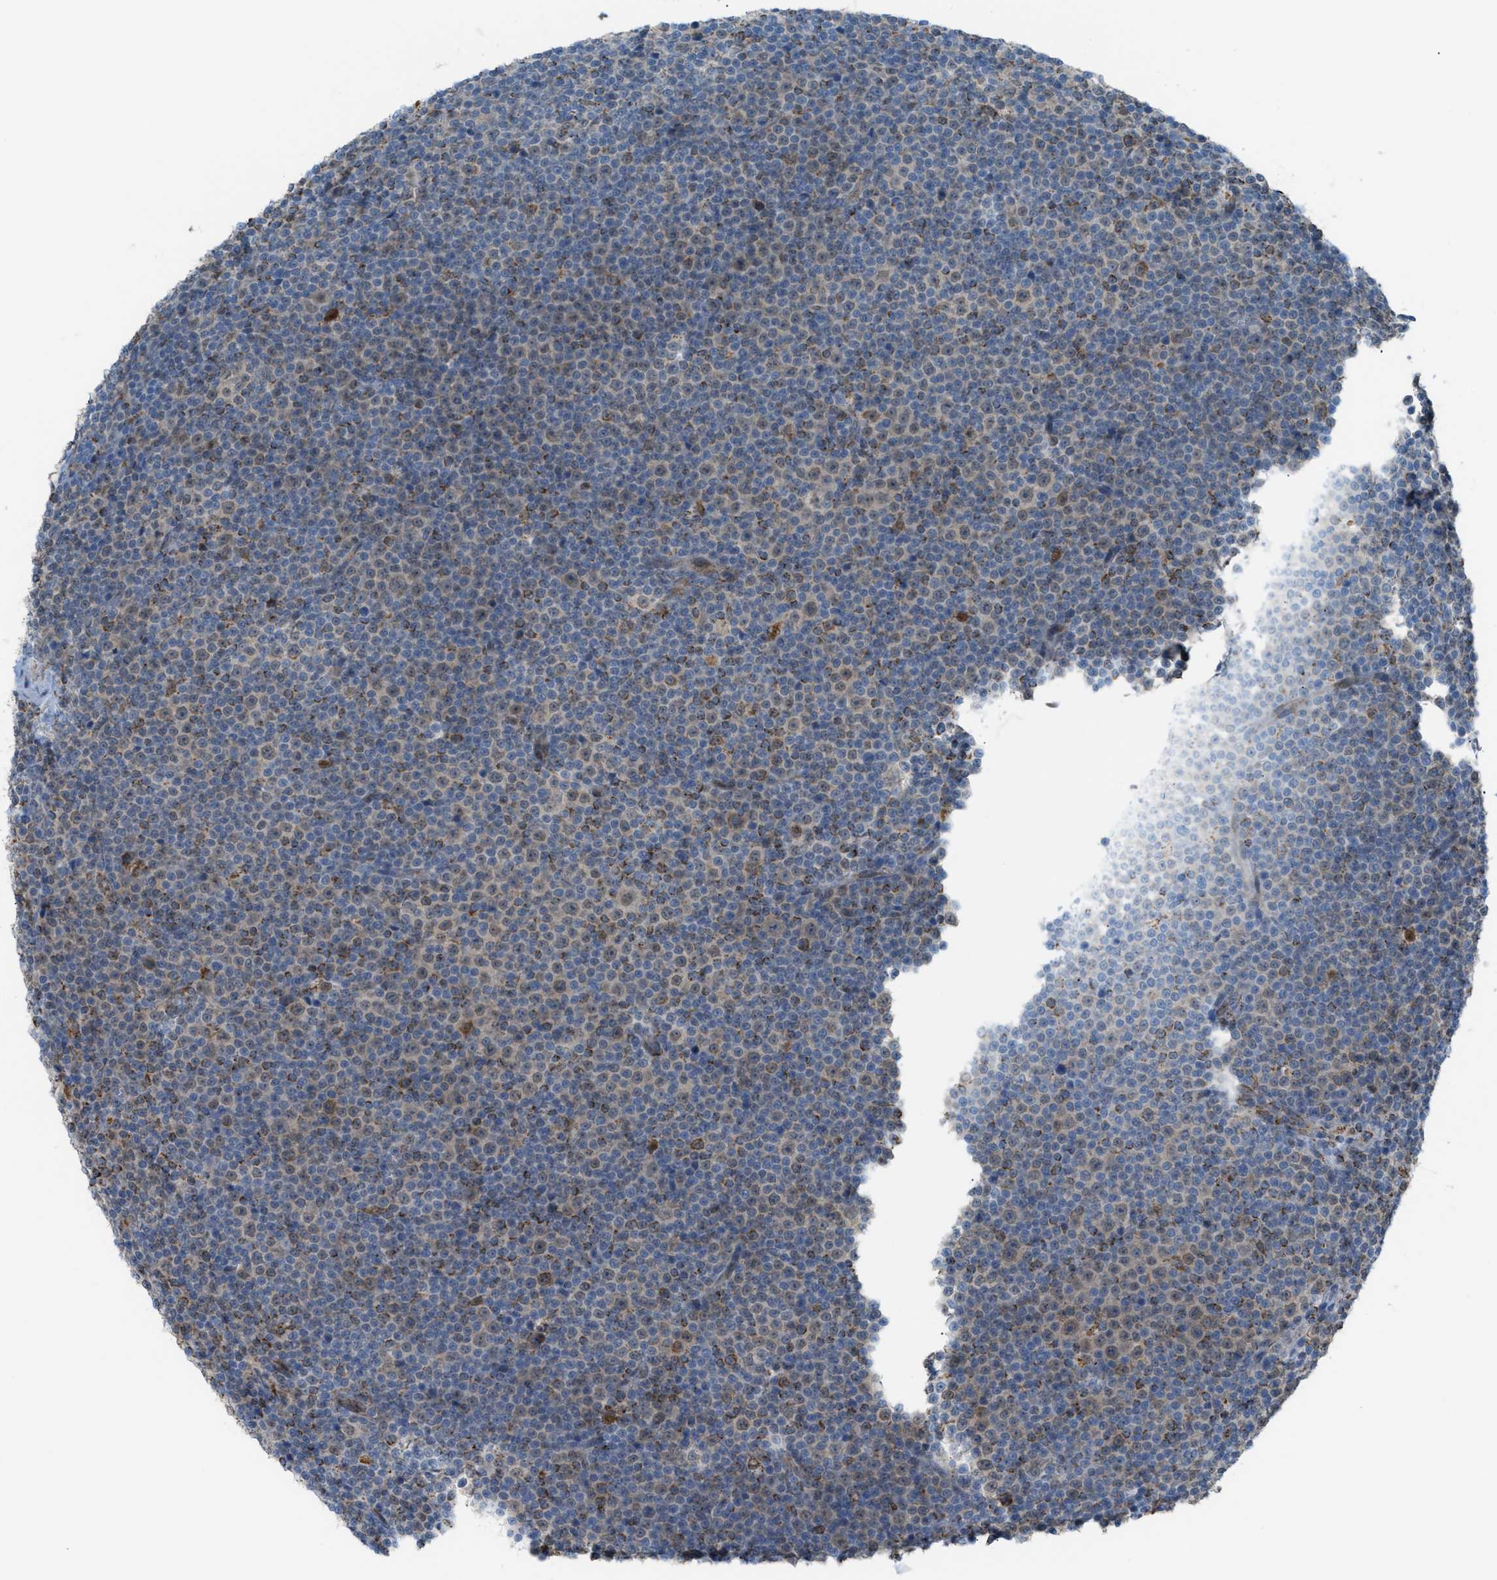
{"staining": {"intensity": "weak", "quantity": "25%-75%", "location": "nuclear"}, "tissue": "lymphoma", "cell_type": "Tumor cells", "image_type": "cancer", "snomed": [{"axis": "morphology", "description": "Malignant lymphoma, non-Hodgkin's type, Low grade"}, {"axis": "topography", "description": "Lymph node"}], "caption": "Brown immunohistochemical staining in human low-grade malignant lymphoma, non-Hodgkin's type shows weak nuclear staining in approximately 25%-75% of tumor cells.", "gene": "SRM", "patient": {"sex": "female", "age": 67}}